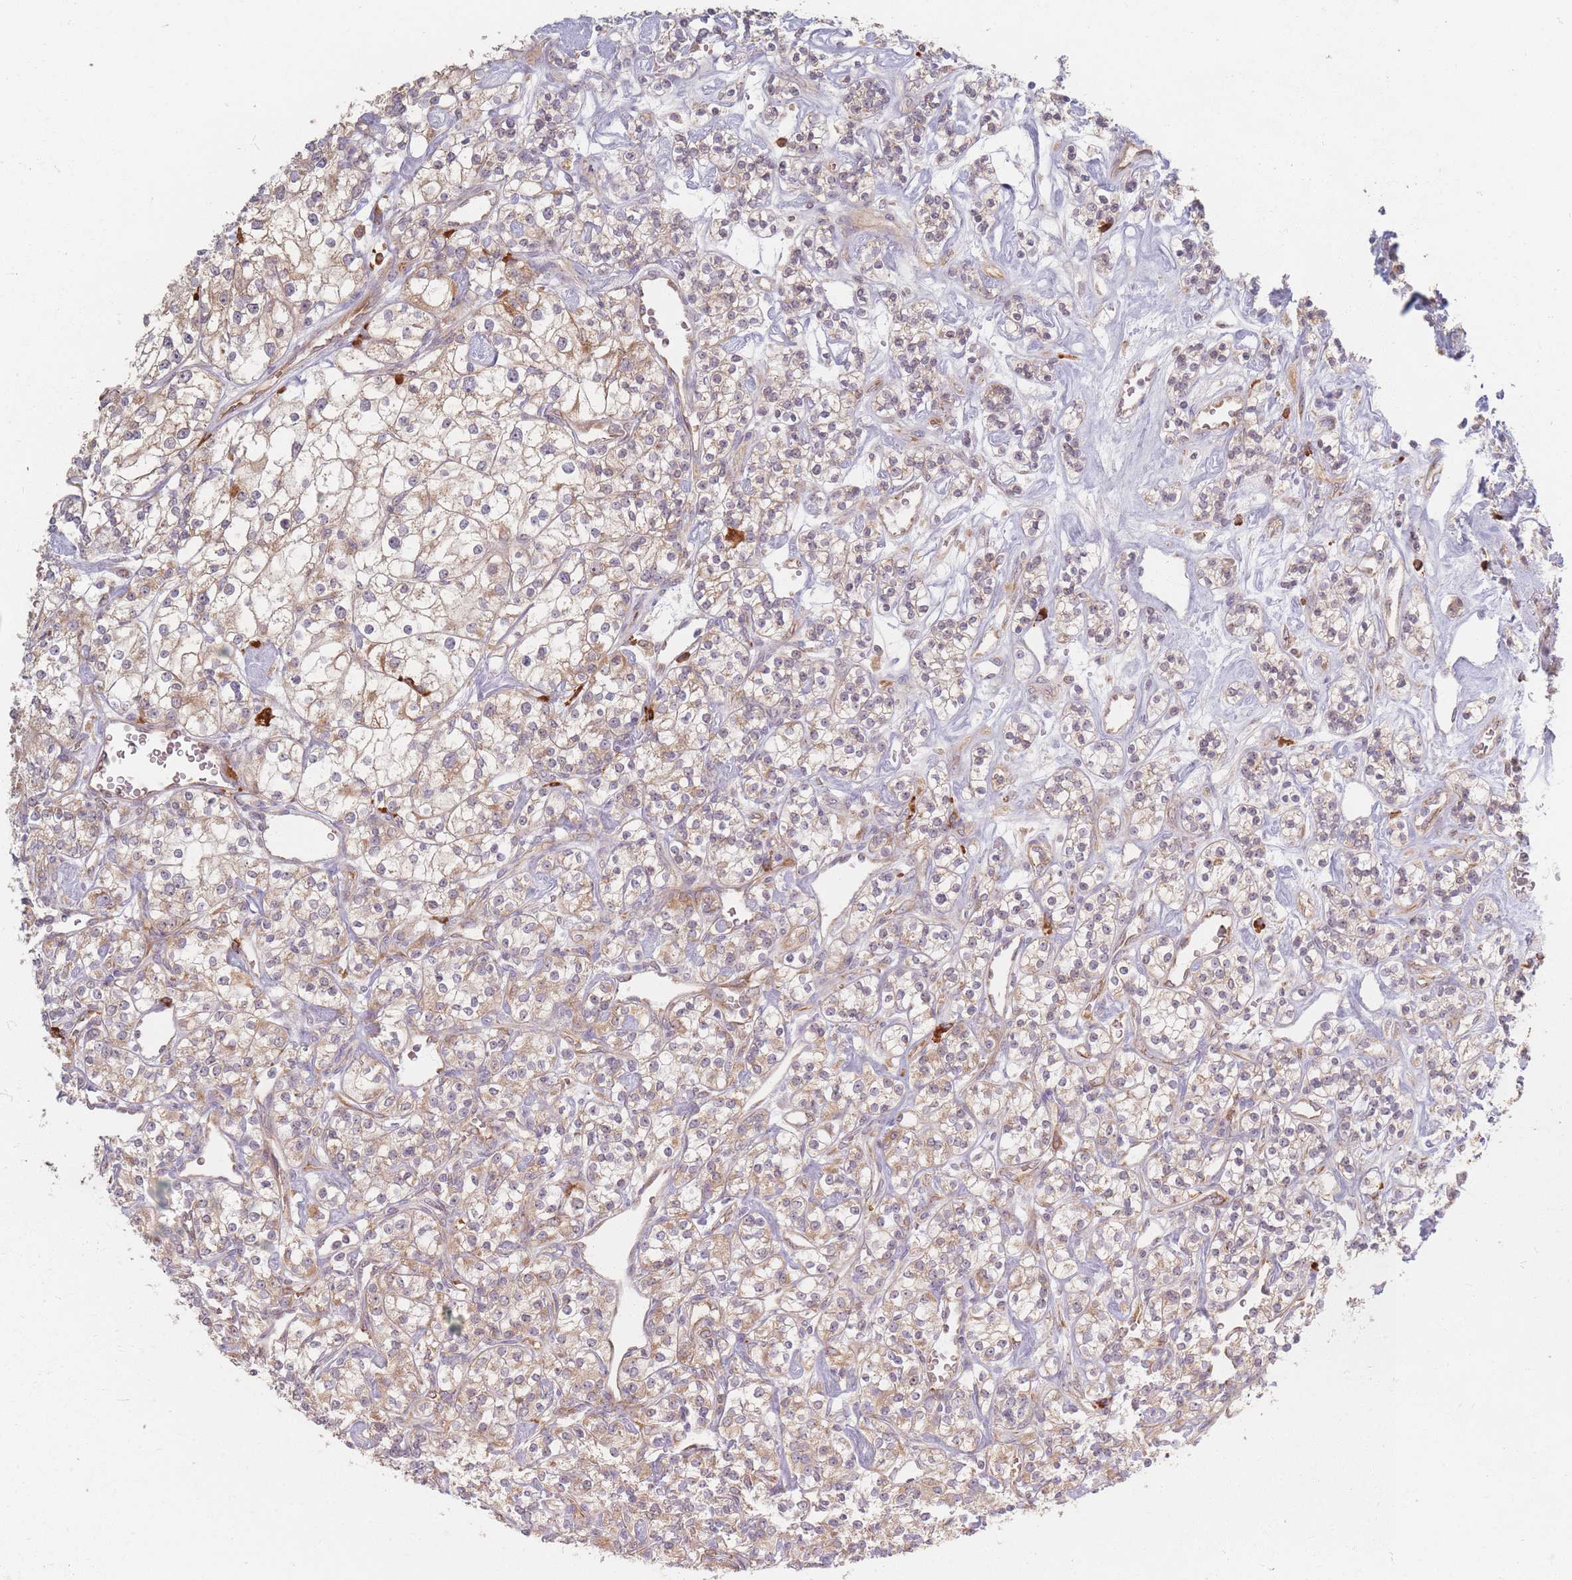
{"staining": {"intensity": "weak", "quantity": ">75%", "location": "cytoplasmic/membranous"}, "tissue": "renal cancer", "cell_type": "Tumor cells", "image_type": "cancer", "snomed": [{"axis": "morphology", "description": "Adenocarcinoma, NOS"}, {"axis": "topography", "description": "Kidney"}], "caption": "Immunohistochemistry (IHC) of human renal adenocarcinoma displays low levels of weak cytoplasmic/membranous staining in approximately >75% of tumor cells.", "gene": "SMIM14", "patient": {"sex": "male", "age": 77}}